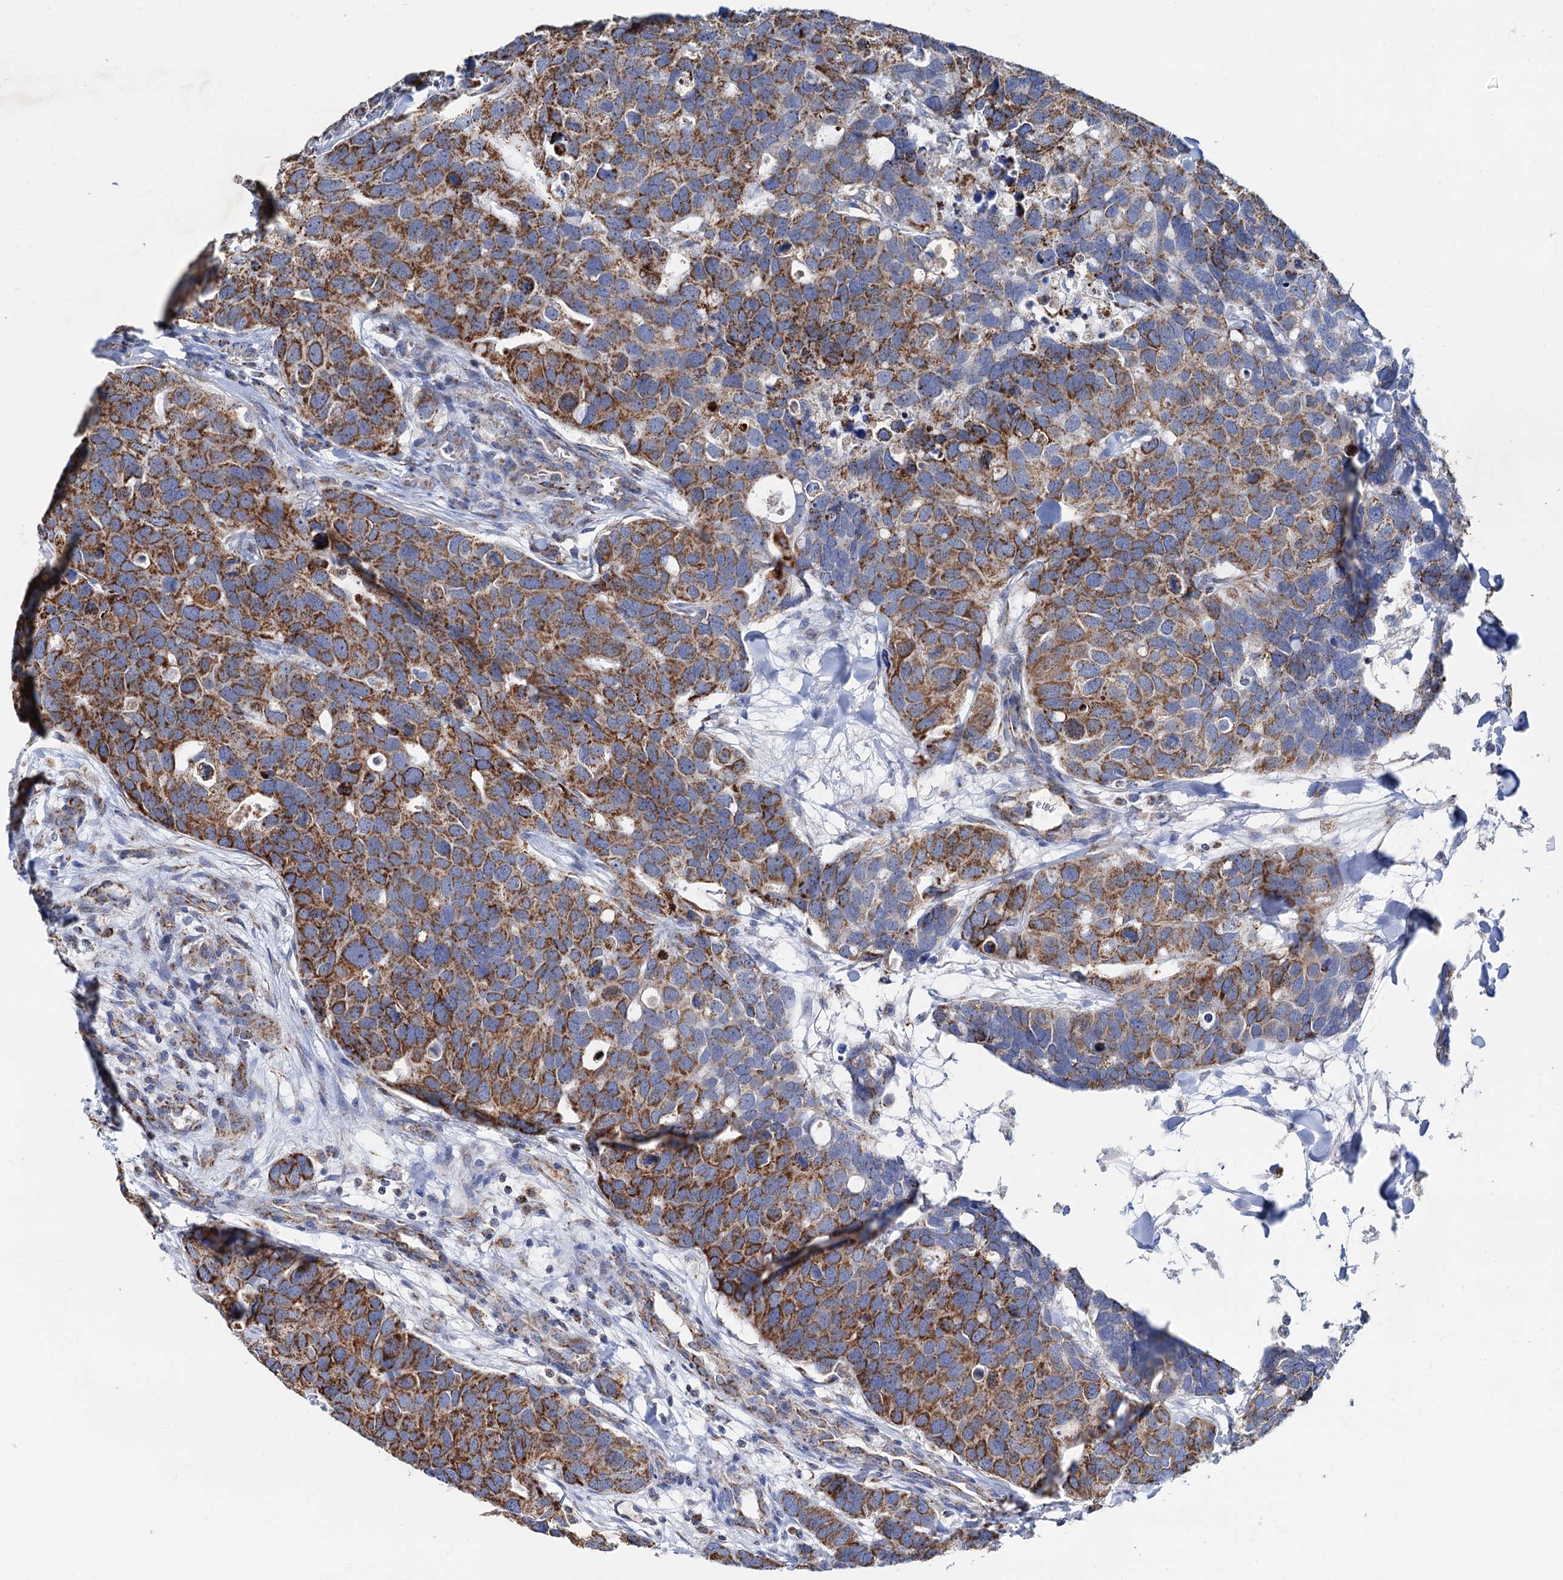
{"staining": {"intensity": "moderate", "quantity": ">75%", "location": "cytoplasmic/membranous"}, "tissue": "breast cancer", "cell_type": "Tumor cells", "image_type": "cancer", "snomed": [{"axis": "morphology", "description": "Duct carcinoma"}, {"axis": "topography", "description": "Breast"}], "caption": "A medium amount of moderate cytoplasmic/membranous expression is identified in approximately >75% of tumor cells in intraductal carcinoma (breast) tissue. Using DAB (3,3'-diaminobenzidine) (brown) and hematoxylin (blue) stains, captured at high magnification using brightfield microscopy.", "gene": "C2CD3", "patient": {"sex": "female", "age": 83}}